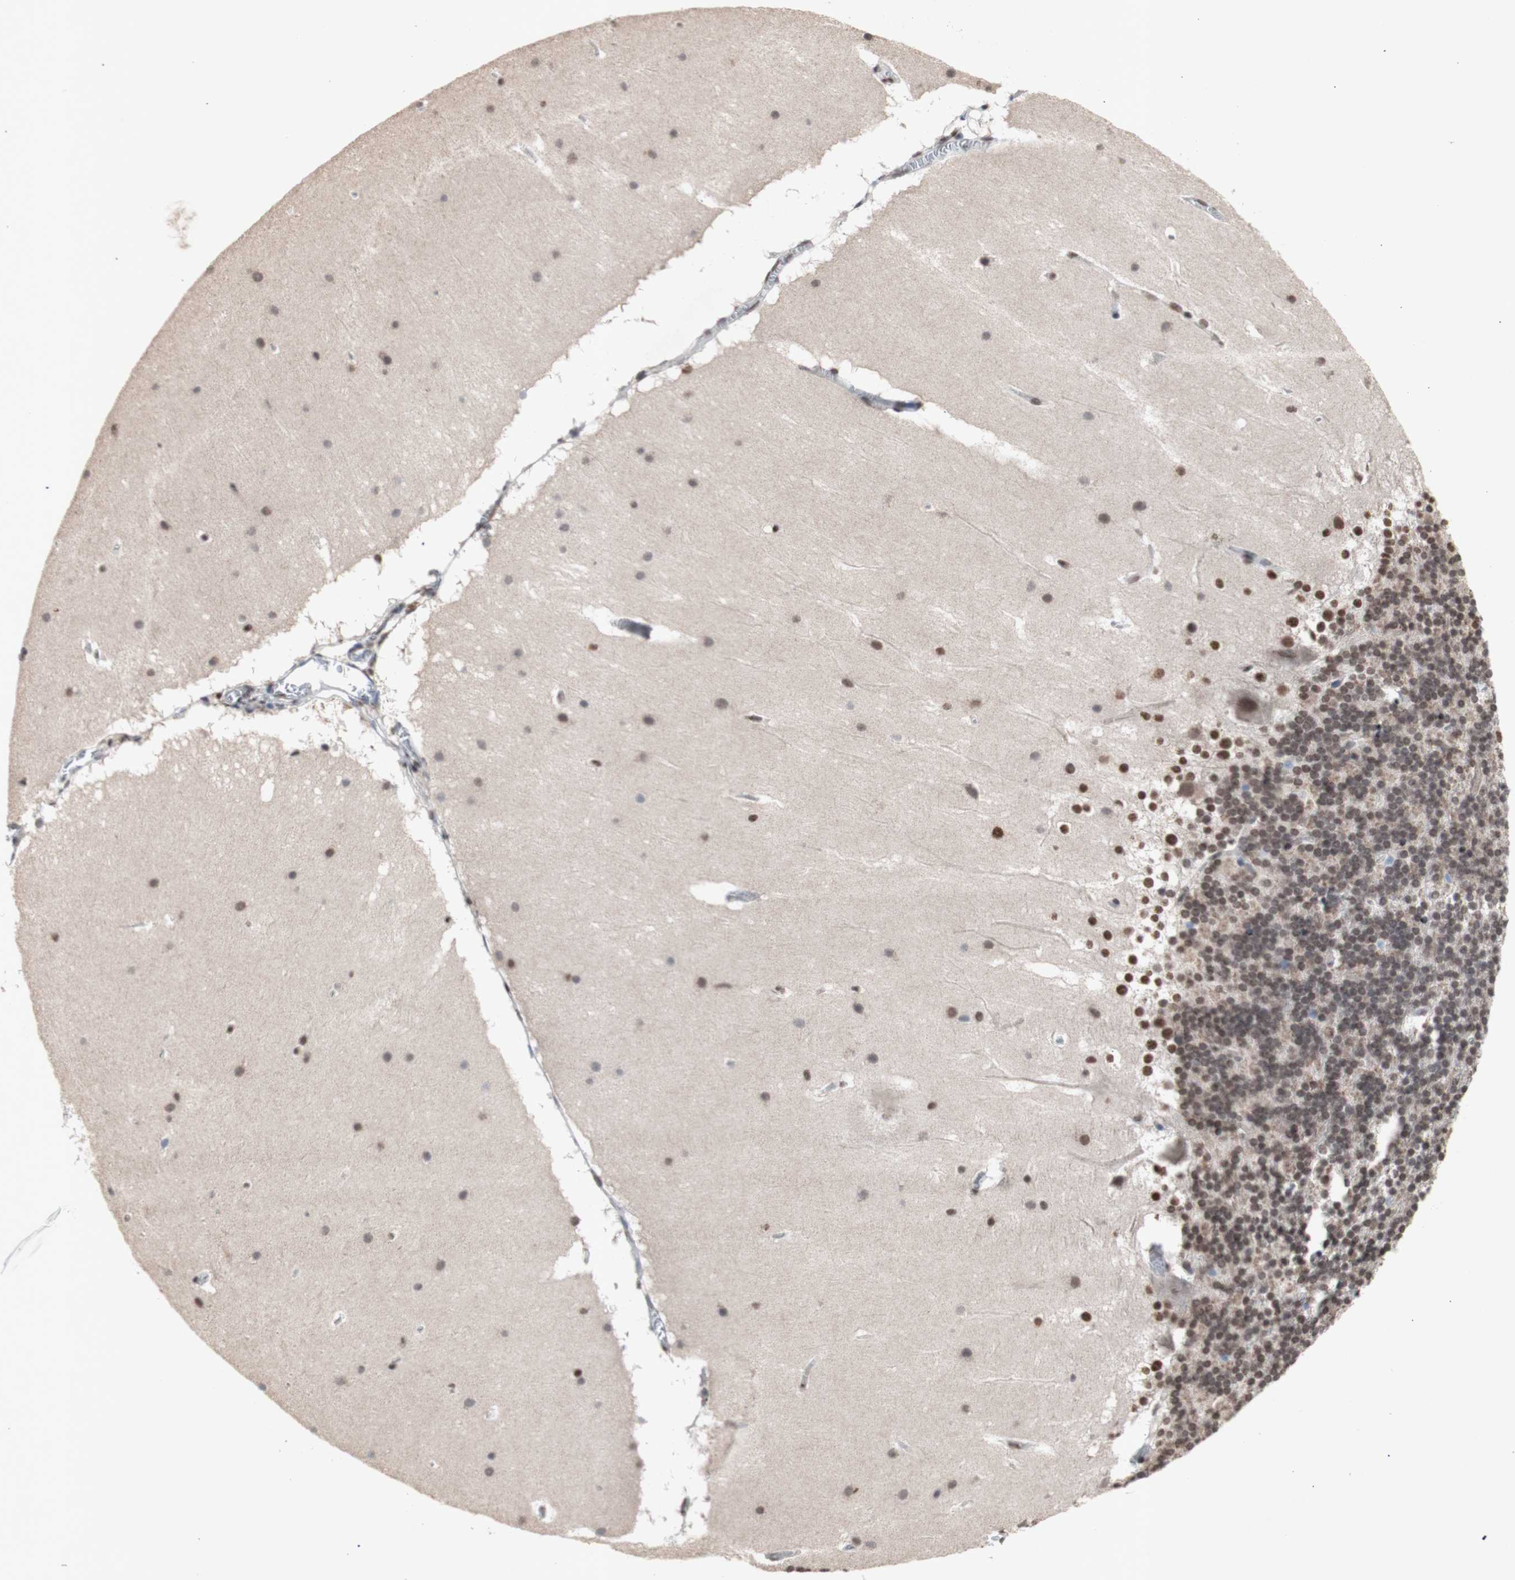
{"staining": {"intensity": "moderate", "quantity": "<25%", "location": "nuclear"}, "tissue": "cerebellum", "cell_type": "Cells in granular layer", "image_type": "normal", "snomed": [{"axis": "morphology", "description": "Normal tissue, NOS"}, {"axis": "topography", "description": "Cerebellum"}], "caption": "IHC histopathology image of normal cerebellum stained for a protein (brown), which exhibits low levels of moderate nuclear positivity in about <25% of cells in granular layer.", "gene": "SFPQ", "patient": {"sex": "female", "age": 19}}